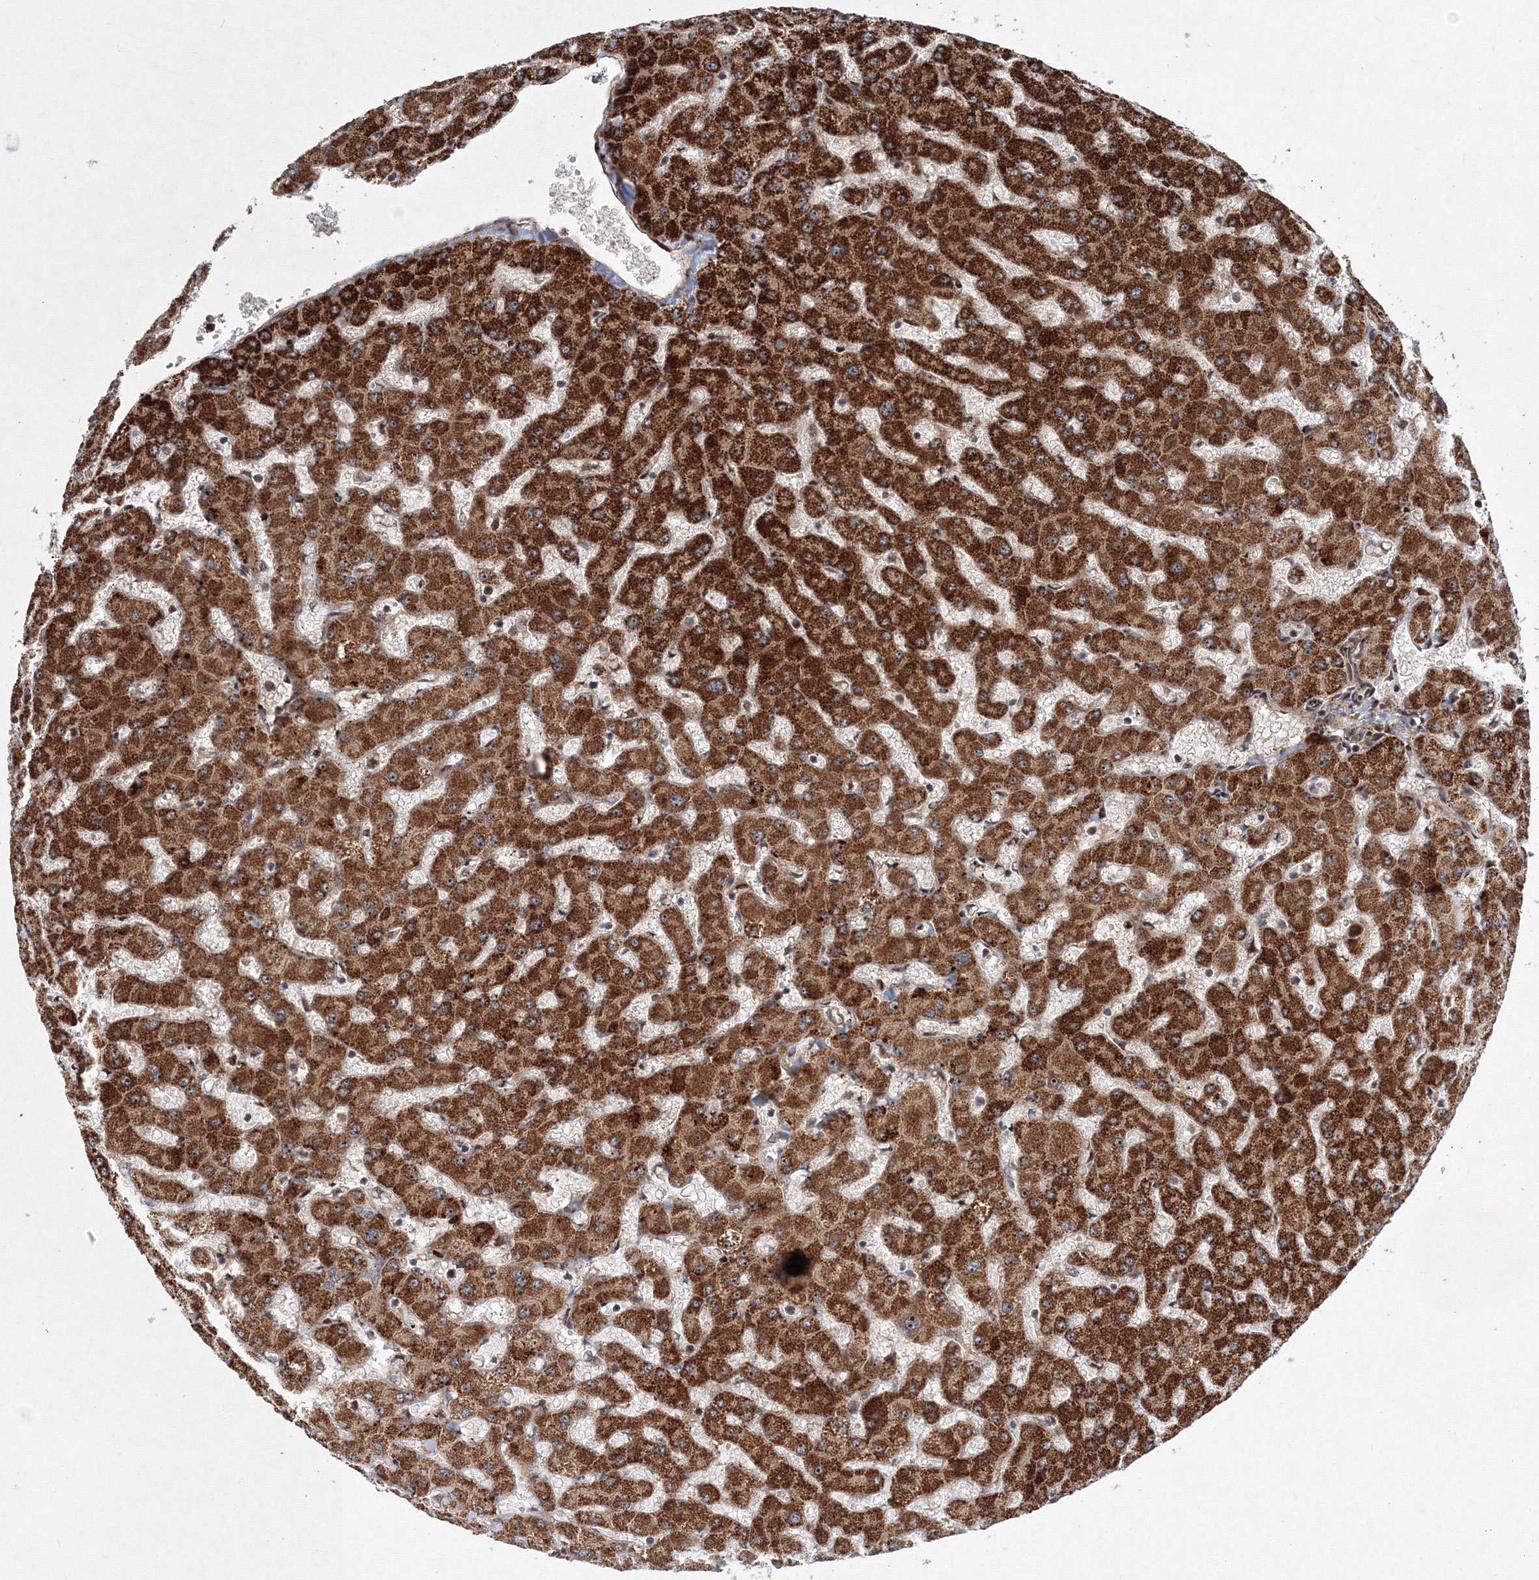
{"staining": {"intensity": "weak", "quantity": "<25%", "location": "cytoplasmic/membranous,nuclear"}, "tissue": "liver", "cell_type": "Cholangiocytes", "image_type": "normal", "snomed": [{"axis": "morphology", "description": "Normal tissue, NOS"}, {"axis": "topography", "description": "Liver"}], "caption": "High power microscopy micrograph of an IHC image of unremarkable liver, revealing no significant expression in cholangiocytes.", "gene": "ANKAR", "patient": {"sex": "female", "age": 63}}